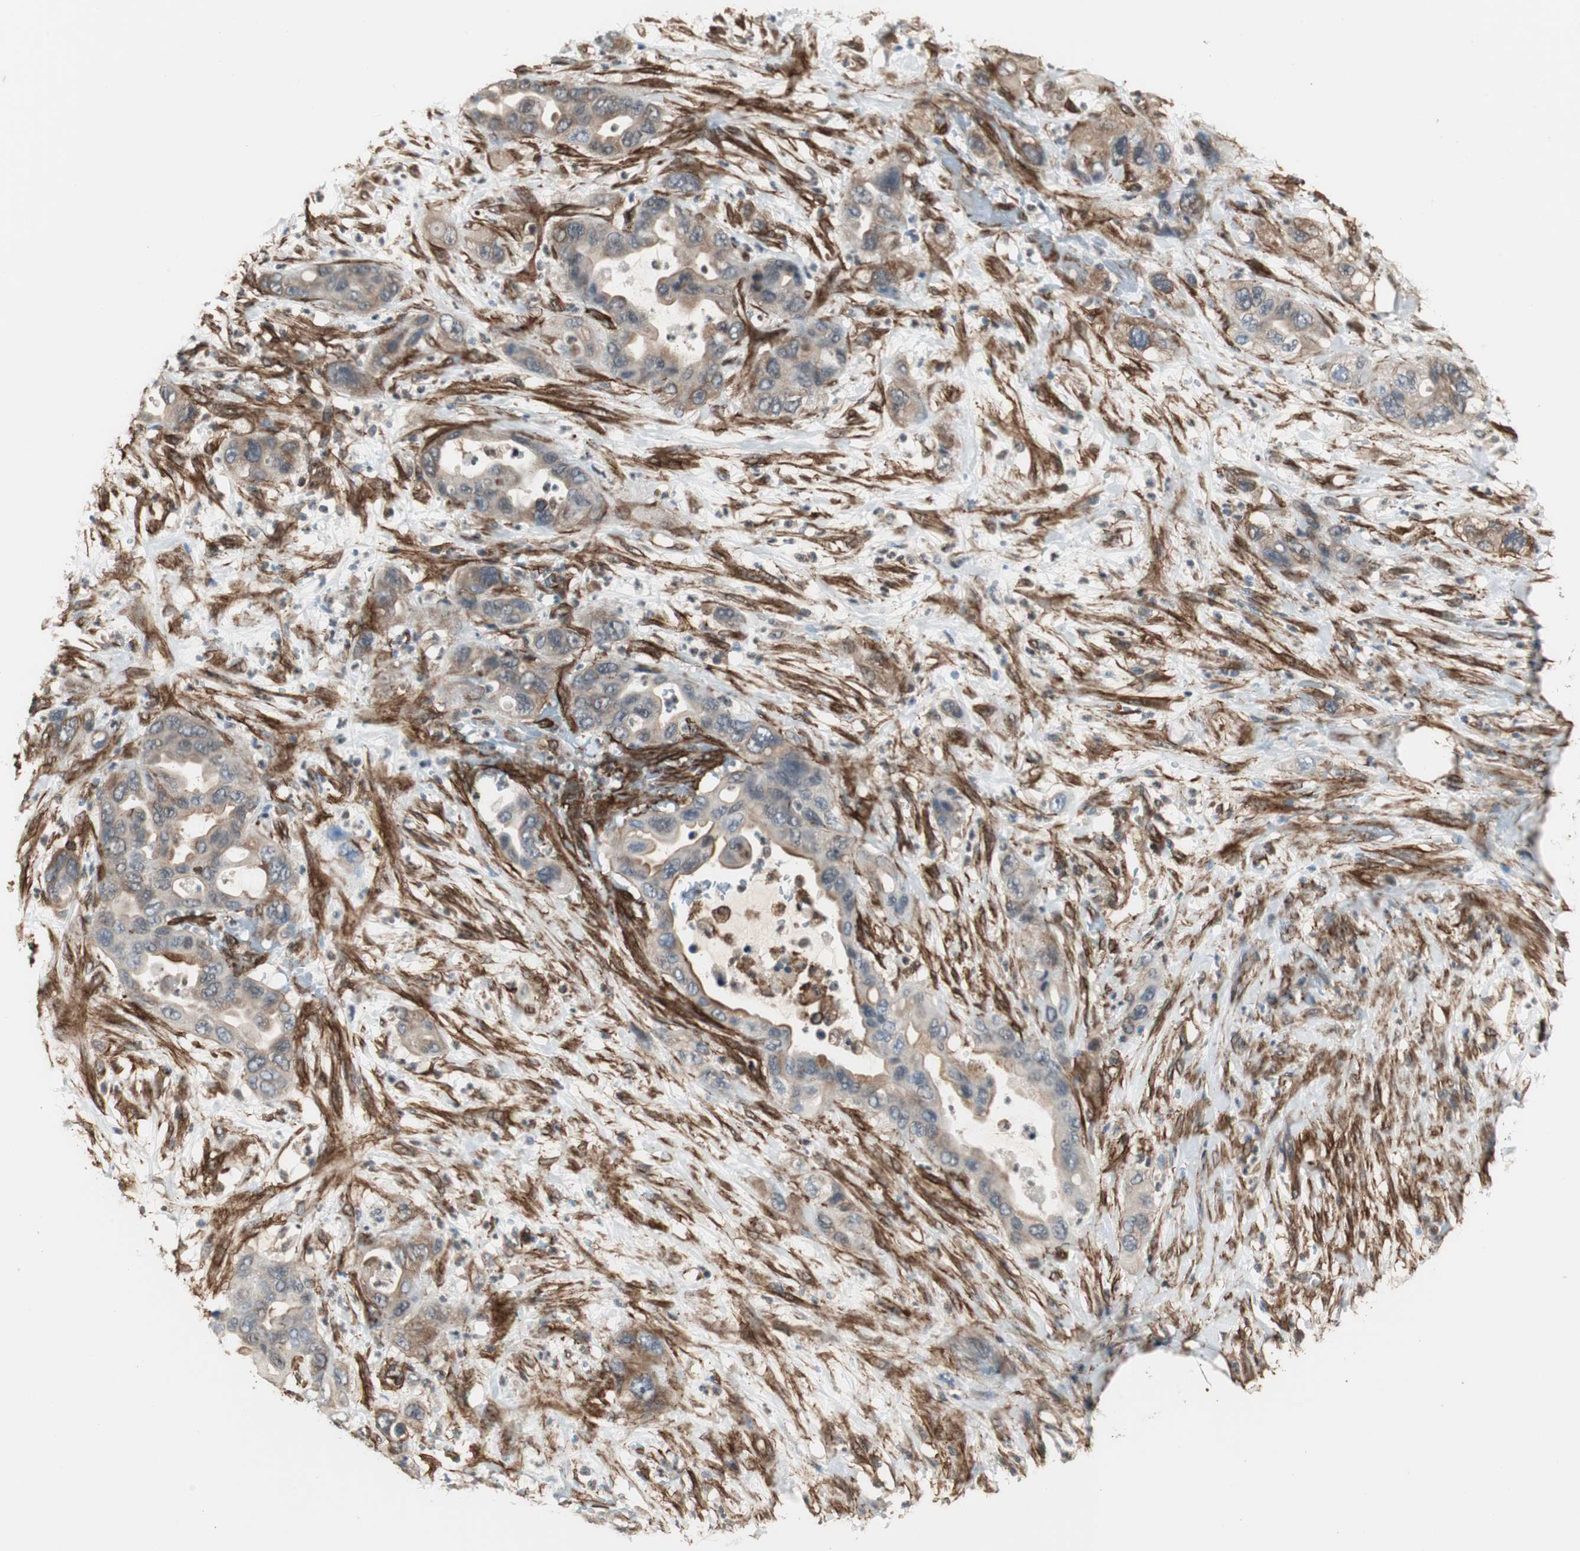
{"staining": {"intensity": "weak", "quantity": ">75%", "location": "cytoplasmic/membranous"}, "tissue": "pancreatic cancer", "cell_type": "Tumor cells", "image_type": "cancer", "snomed": [{"axis": "morphology", "description": "Adenocarcinoma, NOS"}, {"axis": "topography", "description": "Pancreas"}], "caption": "Weak cytoplasmic/membranous staining is appreciated in about >75% of tumor cells in pancreatic adenocarcinoma.", "gene": "PTPN11", "patient": {"sex": "female", "age": 71}}